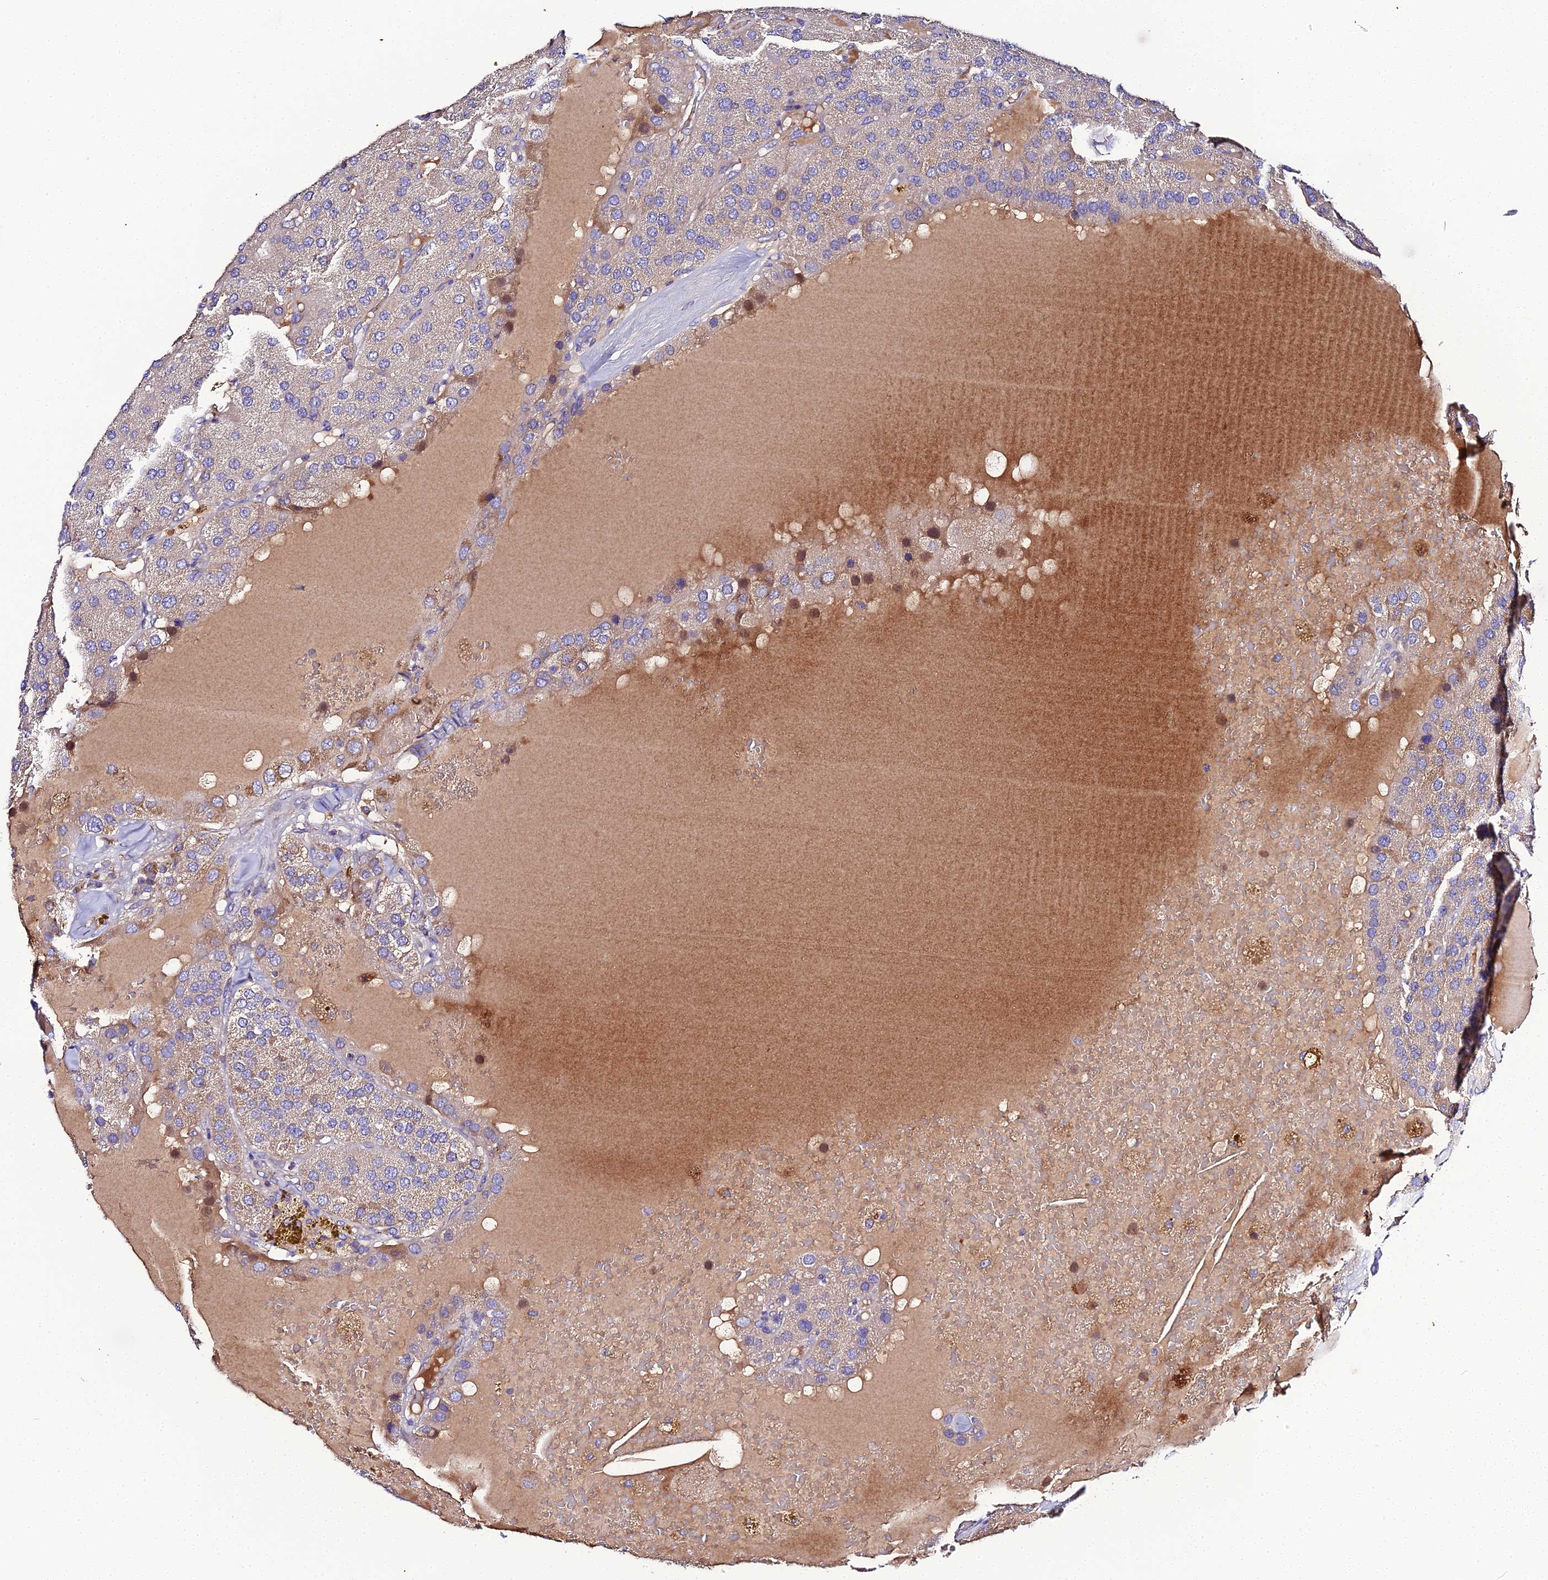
{"staining": {"intensity": "moderate", "quantity": "<25%", "location": "cytoplasmic/membranous"}, "tissue": "parathyroid gland", "cell_type": "Glandular cells", "image_type": "normal", "snomed": [{"axis": "morphology", "description": "Normal tissue, NOS"}, {"axis": "morphology", "description": "Adenoma, NOS"}, {"axis": "topography", "description": "Parathyroid gland"}], "caption": "IHC image of normal parathyroid gland stained for a protein (brown), which demonstrates low levels of moderate cytoplasmic/membranous staining in approximately <25% of glandular cells.", "gene": "SCX", "patient": {"sex": "female", "age": 86}}